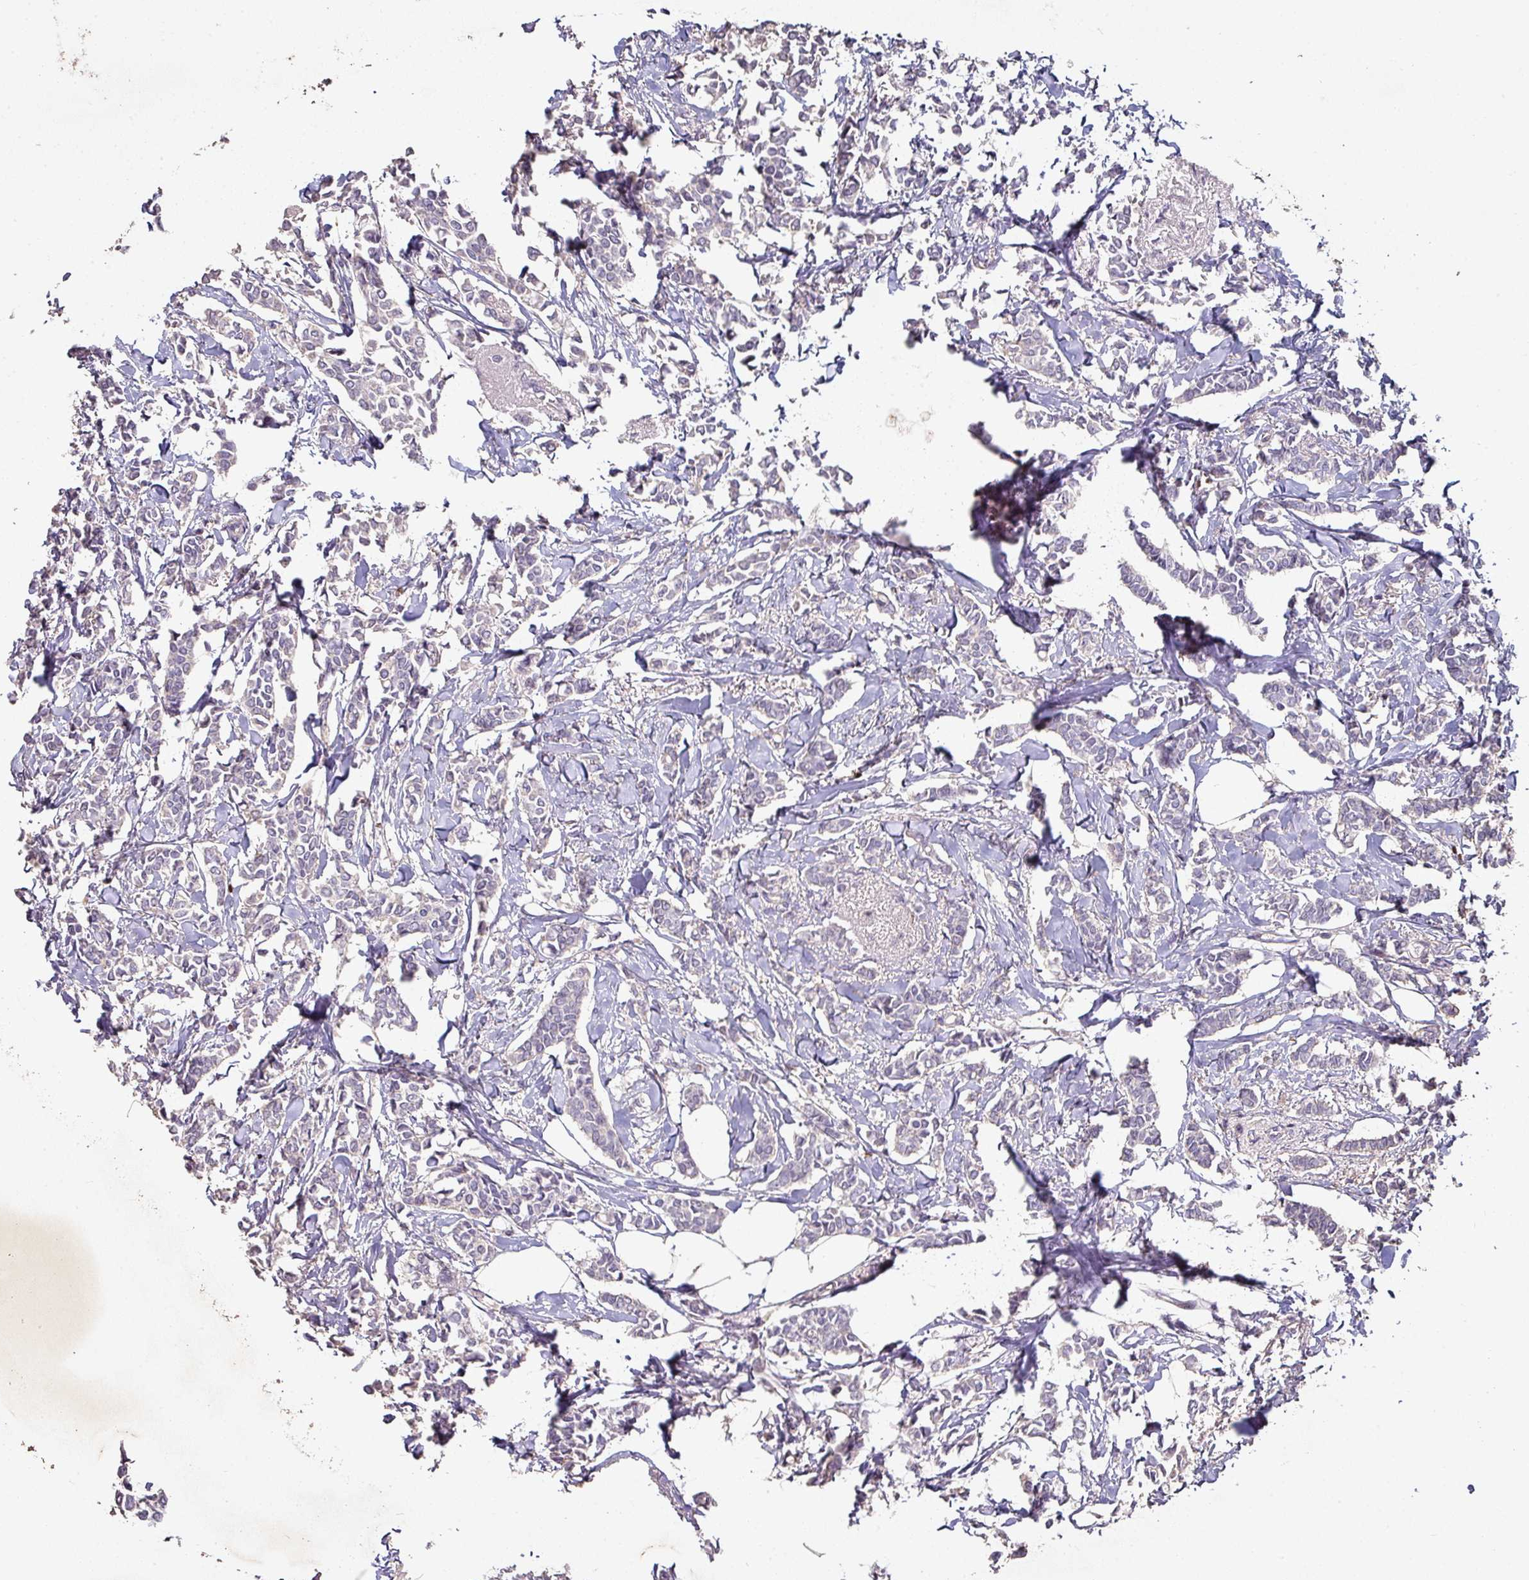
{"staining": {"intensity": "negative", "quantity": "none", "location": "none"}, "tissue": "breast cancer", "cell_type": "Tumor cells", "image_type": "cancer", "snomed": [{"axis": "morphology", "description": "Duct carcinoma"}, {"axis": "topography", "description": "Breast"}], "caption": "A high-resolution photomicrograph shows immunohistochemistry staining of breast cancer (intraductal carcinoma), which exhibits no significant expression in tumor cells.", "gene": "RPL23A", "patient": {"sex": "female", "age": 41}}